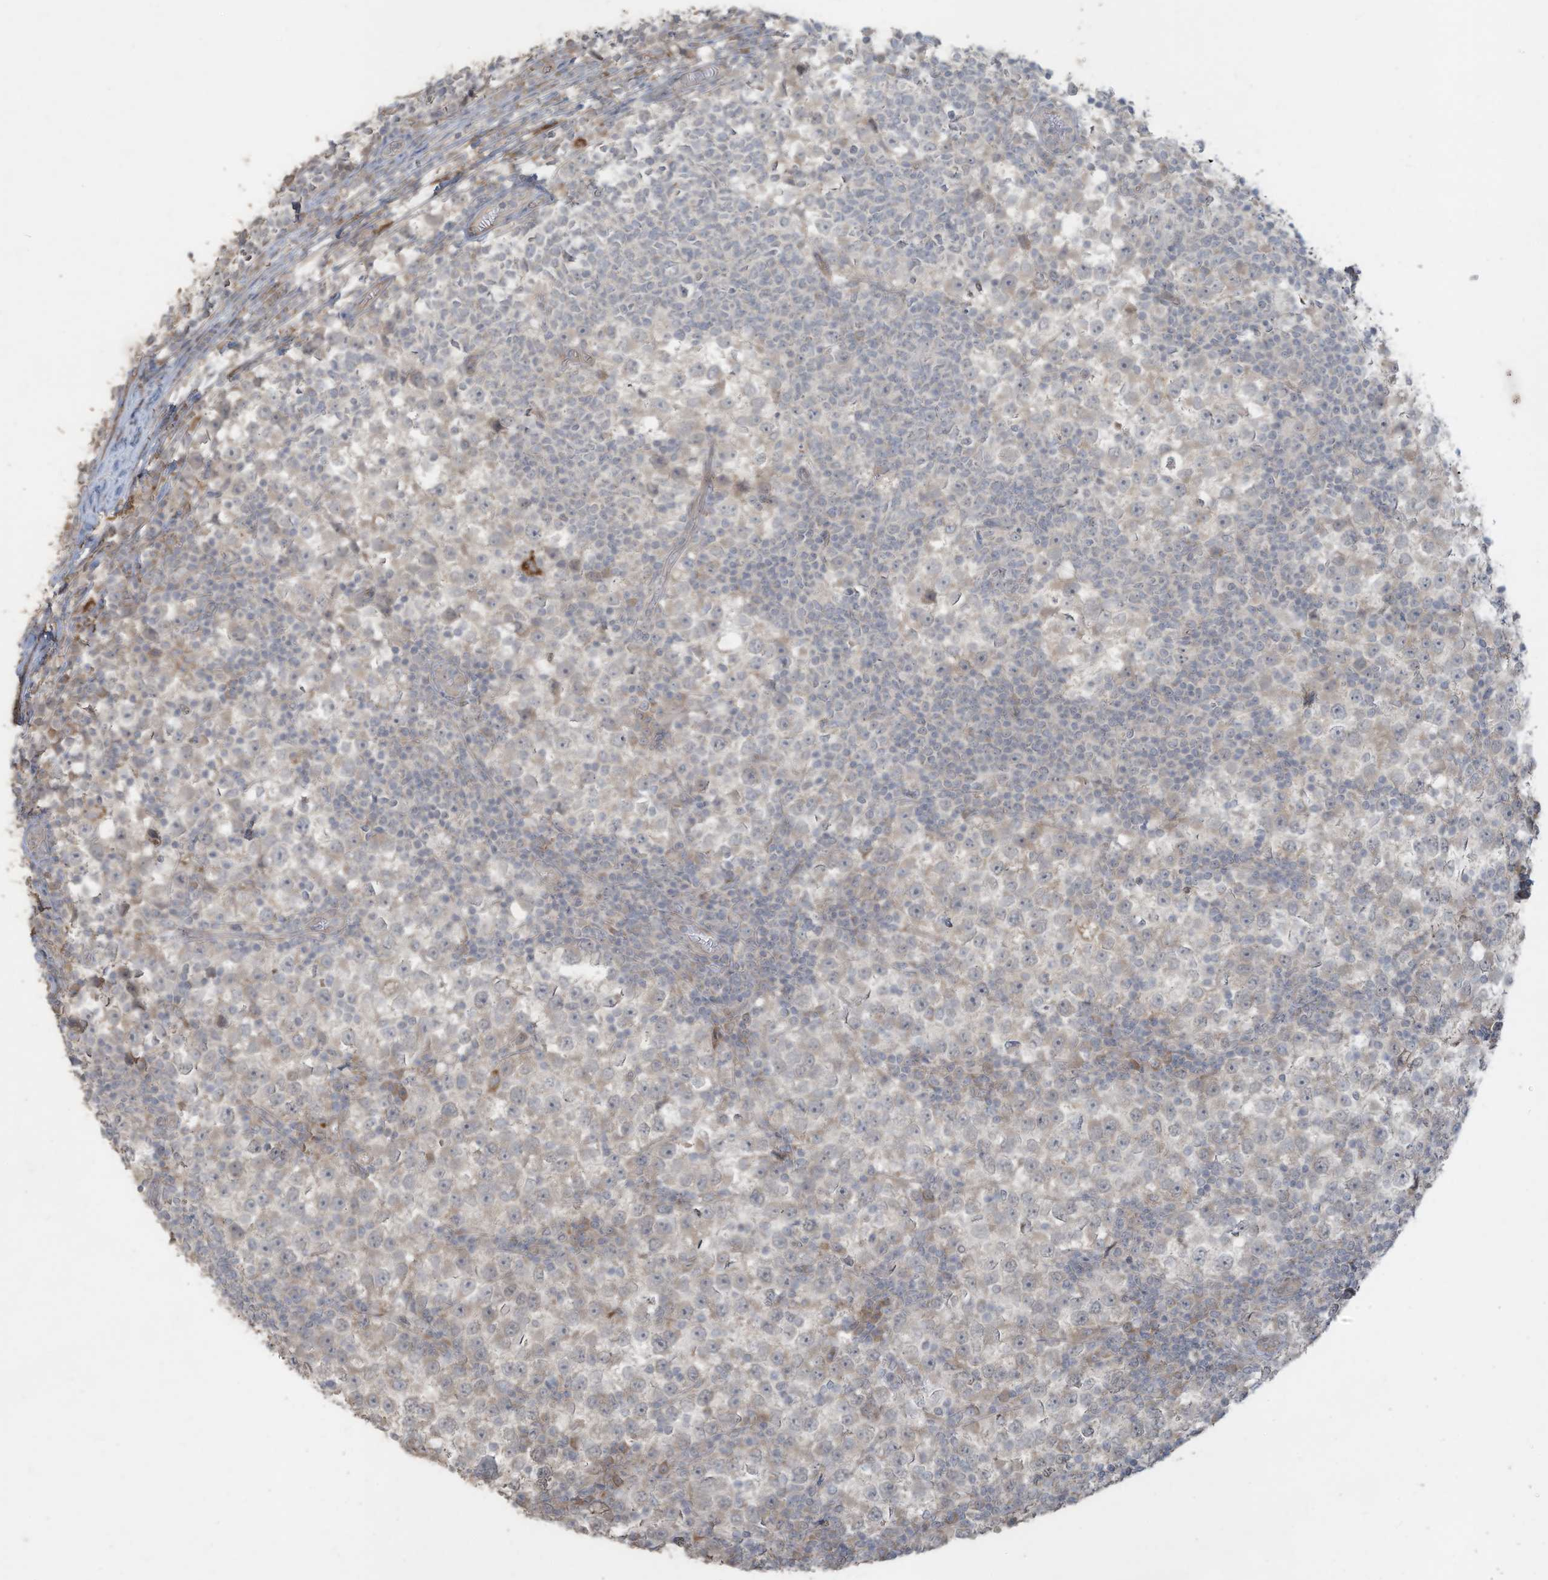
{"staining": {"intensity": "weak", "quantity": "25%-75%", "location": "cytoplasmic/membranous"}, "tissue": "testis cancer", "cell_type": "Tumor cells", "image_type": "cancer", "snomed": [{"axis": "morphology", "description": "Seminoma, NOS"}, {"axis": "topography", "description": "Testis"}], "caption": "IHC micrograph of human seminoma (testis) stained for a protein (brown), which reveals low levels of weak cytoplasmic/membranous positivity in approximately 25%-75% of tumor cells.", "gene": "MAGIX", "patient": {"sex": "male", "age": 65}}